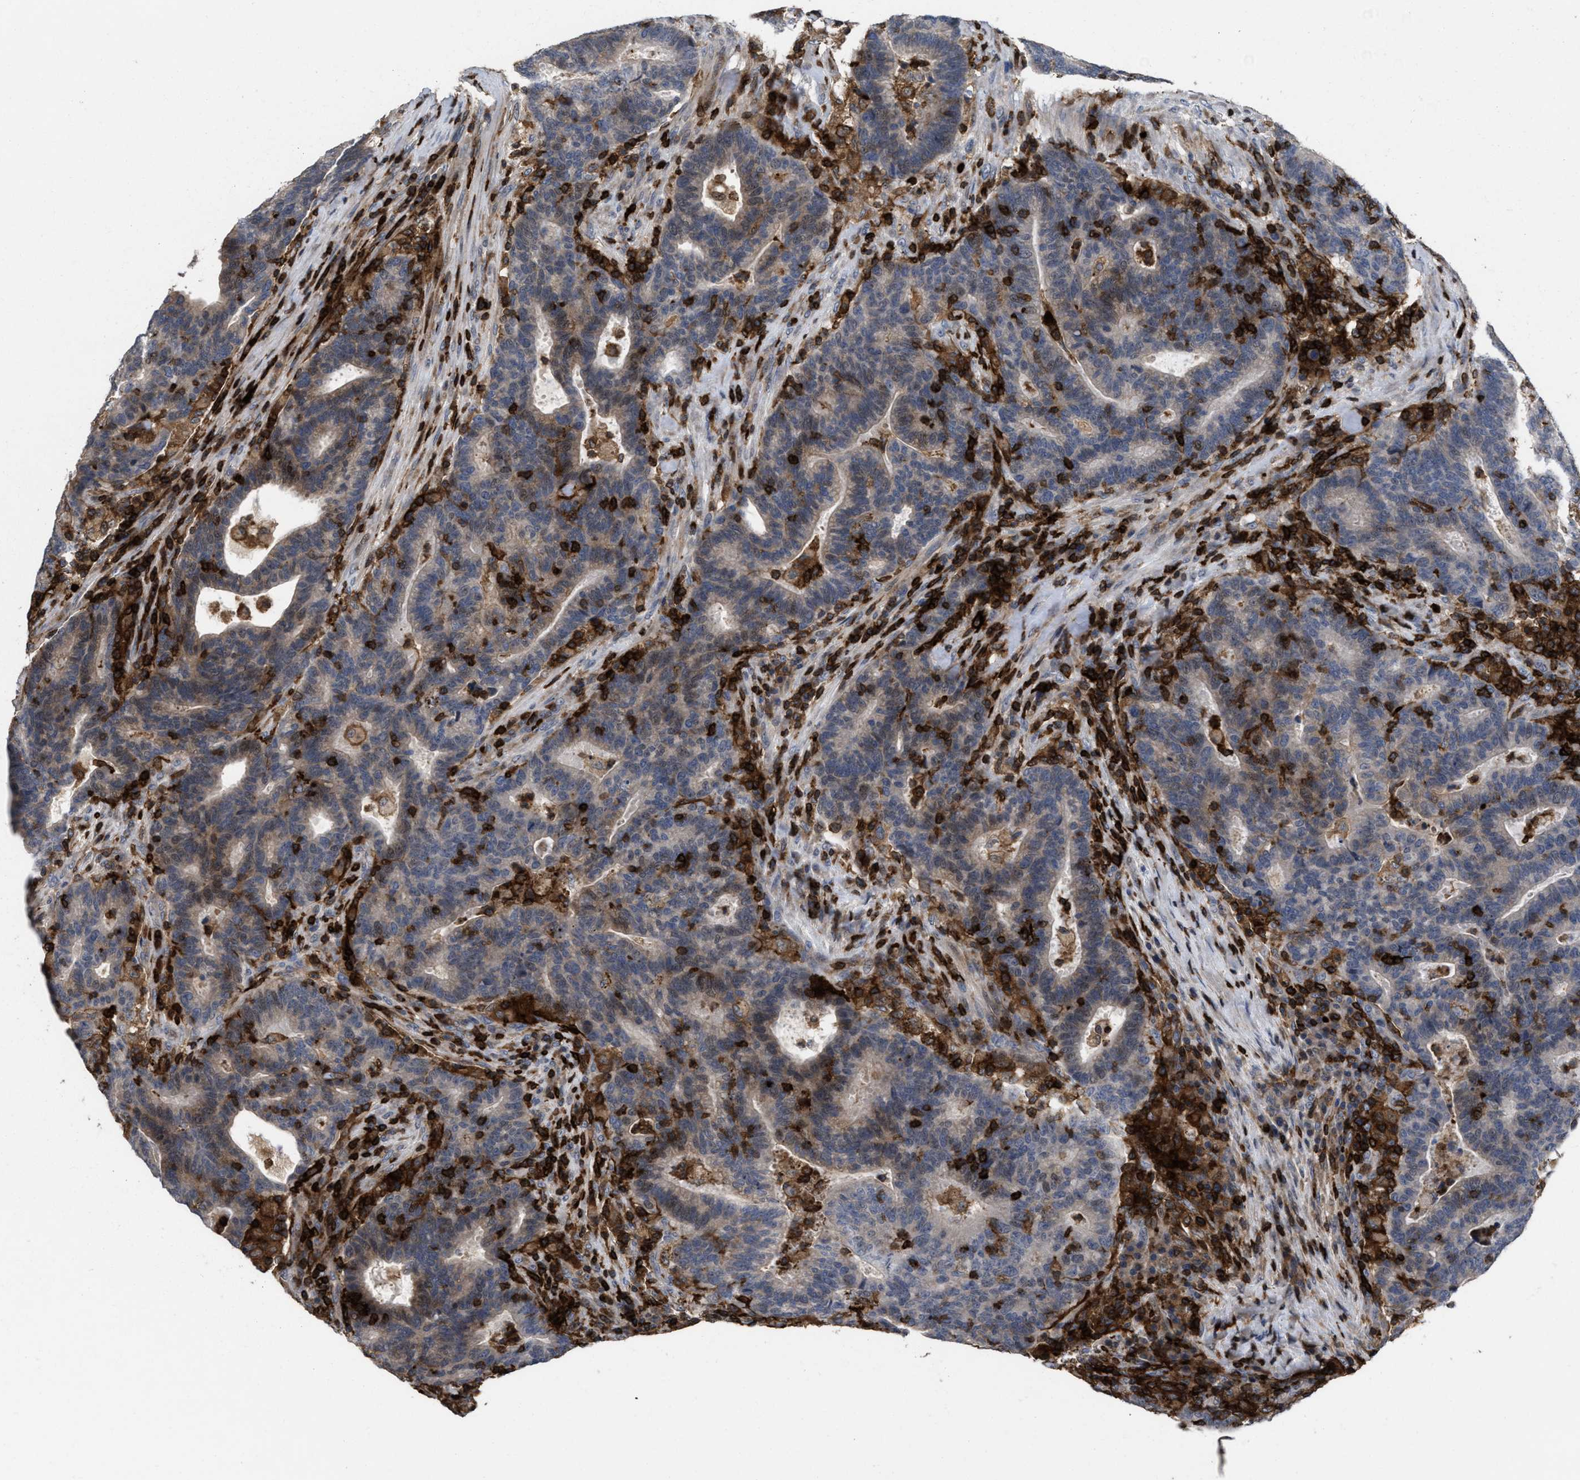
{"staining": {"intensity": "weak", "quantity": "25%-75%", "location": "cytoplasmic/membranous"}, "tissue": "colorectal cancer", "cell_type": "Tumor cells", "image_type": "cancer", "snomed": [{"axis": "morphology", "description": "Adenocarcinoma, NOS"}, {"axis": "topography", "description": "Colon"}], "caption": "Immunohistochemical staining of colorectal adenocarcinoma exhibits low levels of weak cytoplasmic/membranous positivity in about 25%-75% of tumor cells.", "gene": "PTPRE", "patient": {"sex": "female", "age": 75}}